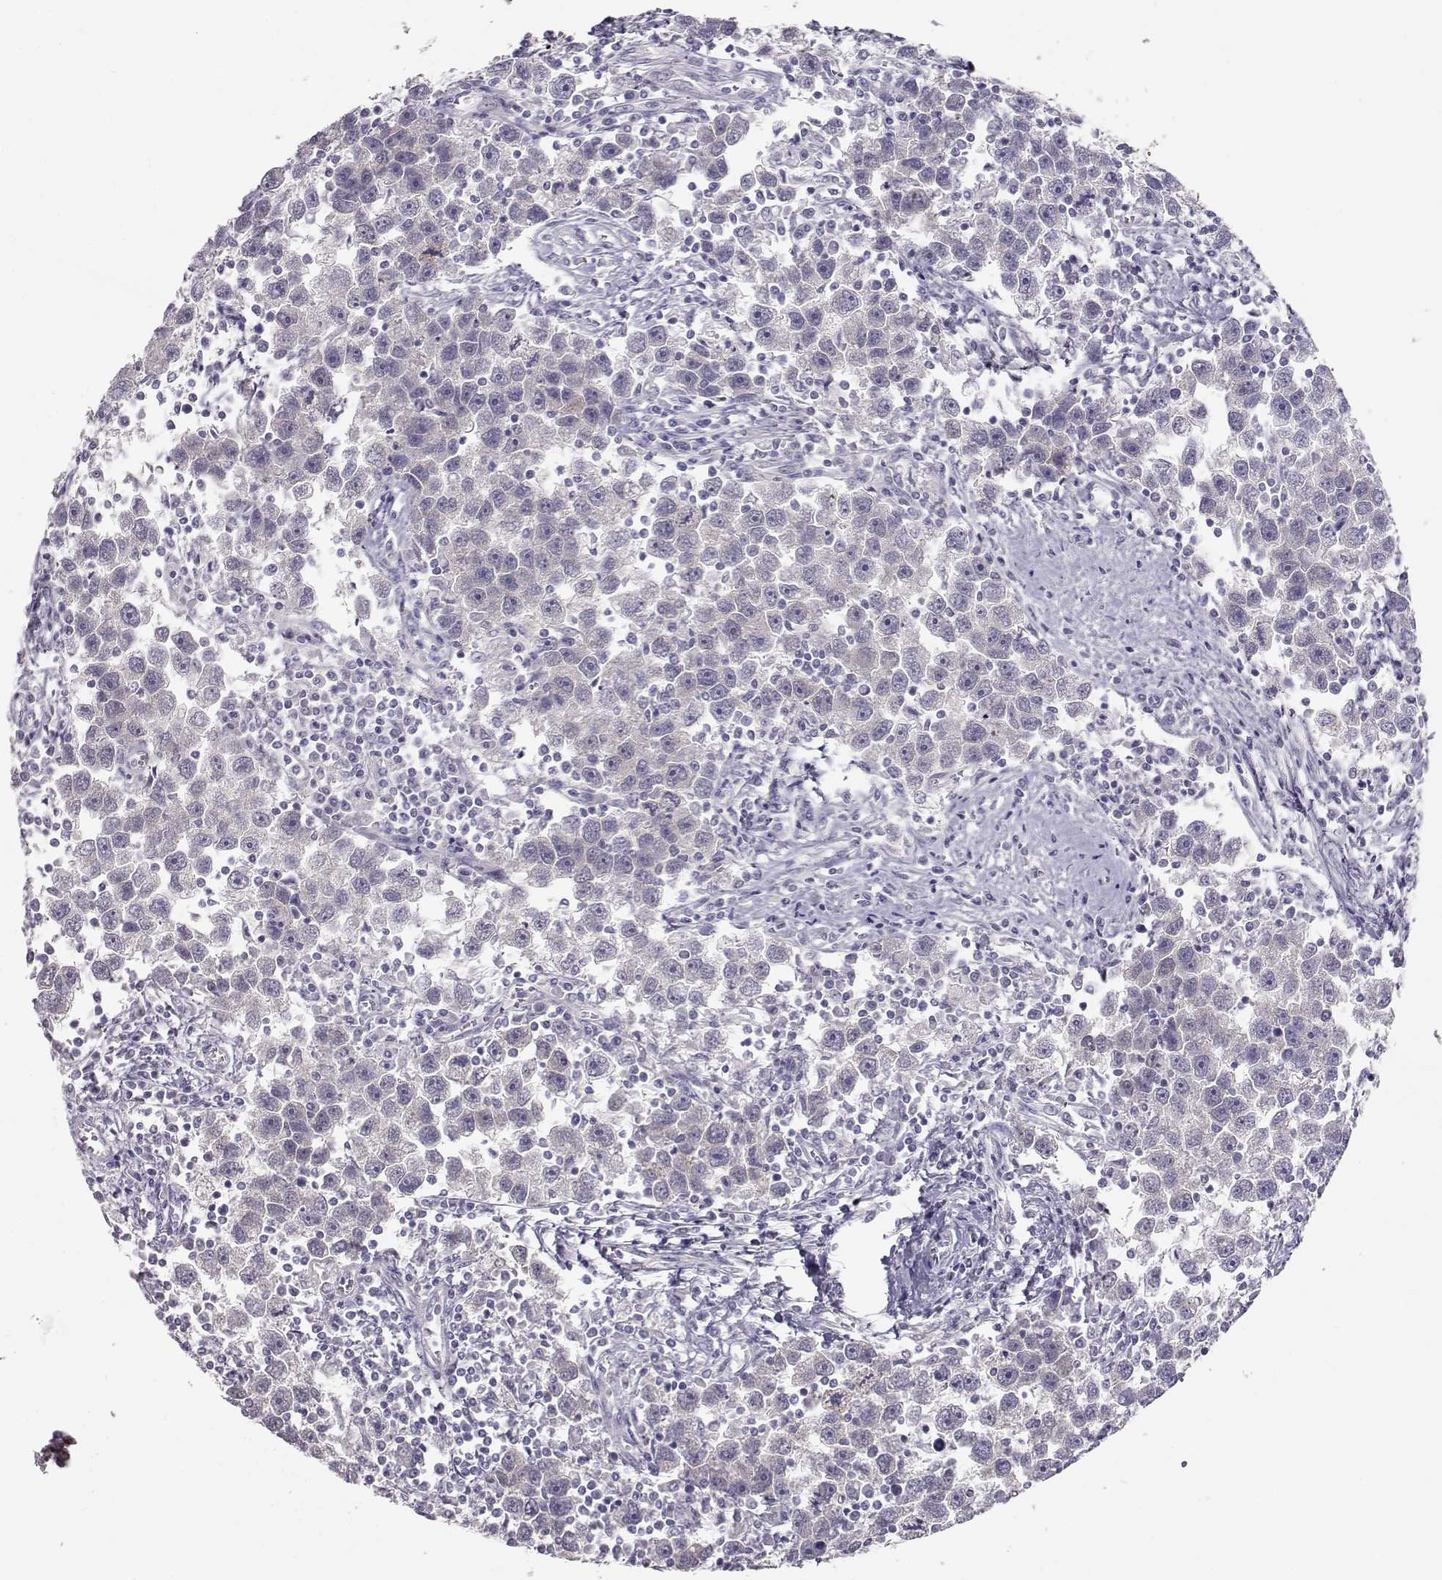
{"staining": {"intensity": "negative", "quantity": "none", "location": "none"}, "tissue": "testis cancer", "cell_type": "Tumor cells", "image_type": "cancer", "snomed": [{"axis": "morphology", "description": "Seminoma, NOS"}, {"axis": "topography", "description": "Testis"}], "caption": "Human testis seminoma stained for a protein using immunohistochemistry shows no positivity in tumor cells.", "gene": "MAGEC1", "patient": {"sex": "male", "age": 30}}